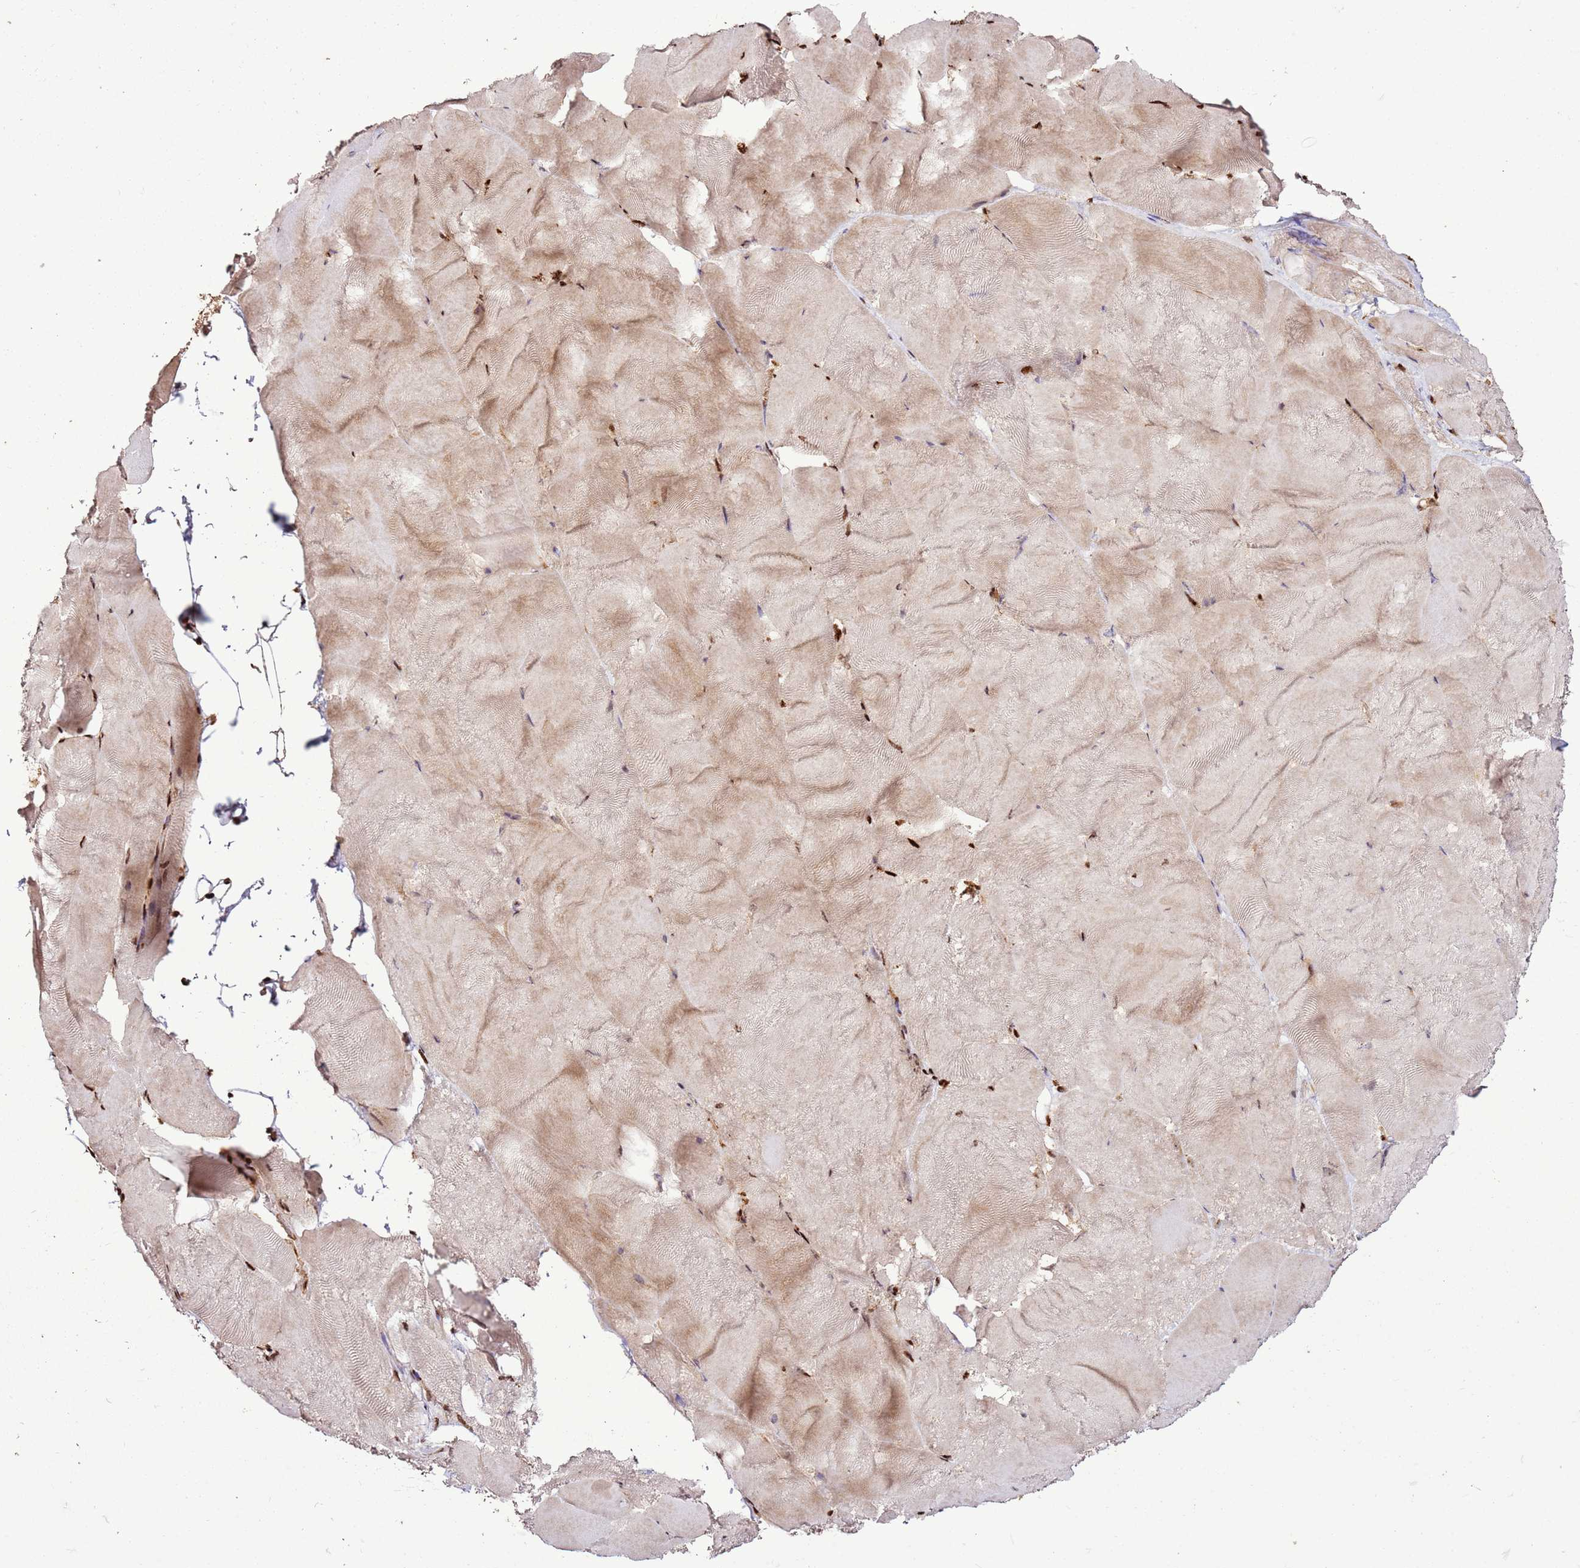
{"staining": {"intensity": "strong", "quantity": "25%-75%", "location": "cytoplasmic/membranous,nuclear"}, "tissue": "skeletal muscle", "cell_type": "Myocytes", "image_type": "normal", "snomed": [{"axis": "morphology", "description": "Normal tissue, NOS"}, {"axis": "topography", "description": "Skeletal muscle"}], "caption": "Immunohistochemical staining of benign skeletal muscle displays high levels of strong cytoplasmic/membranous,nuclear positivity in about 25%-75% of myocytes.", "gene": "HNRNPAB", "patient": {"sex": "female", "age": 64}}